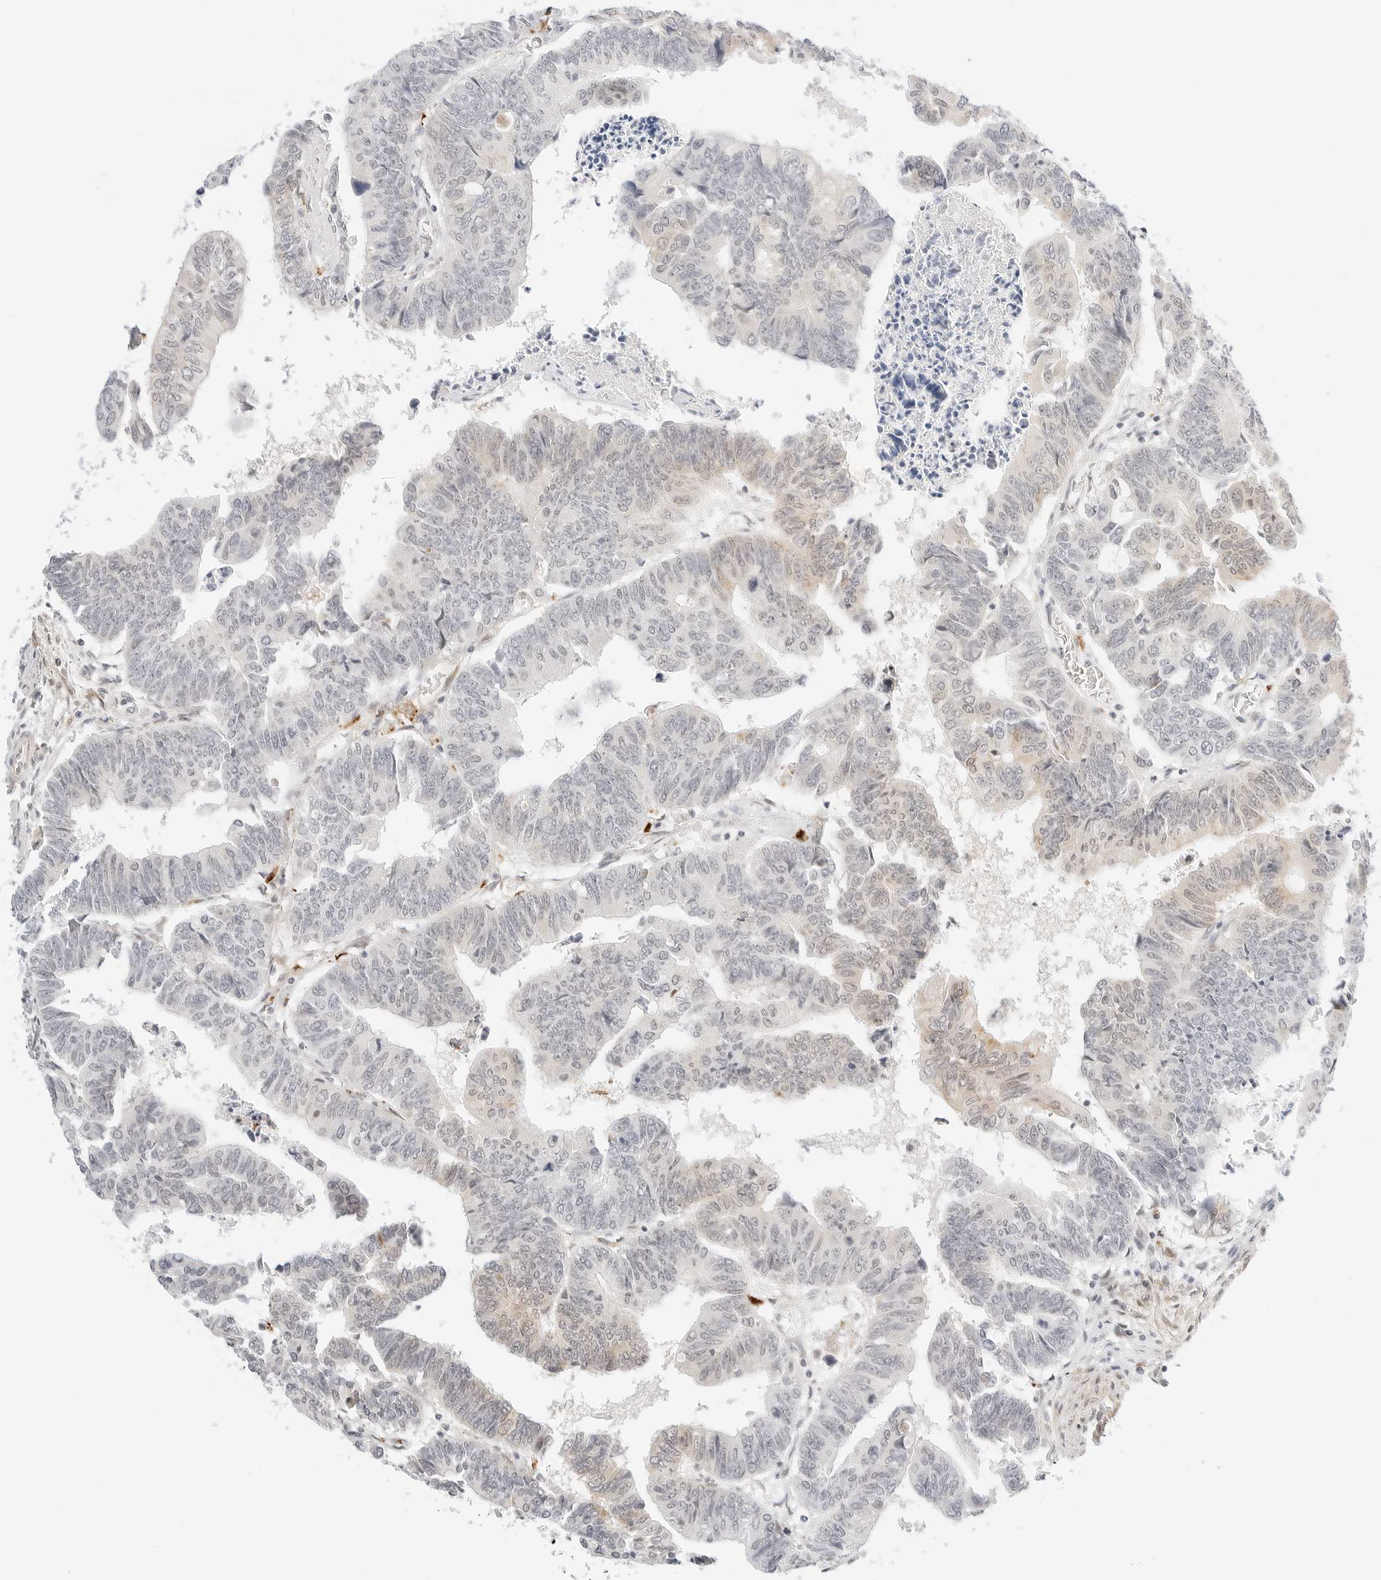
{"staining": {"intensity": "weak", "quantity": "<25%", "location": "cytoplasmic/membranous"}, "tissue": "colorectal cancer", "cell_type": "Tumor cells", "image_type": "cancer", "snomed": [{"axis": "morphology", "description": "Adenocarcinoma, NOS"}, {"axis": "topography", "description": "Rectum"}], "caption": "The image exhibits no significant positivity in tumor cells of colorectal adenocarcinoma.", "gene": "TEKT2", "patient": {"sex": "female", "age": 65}}